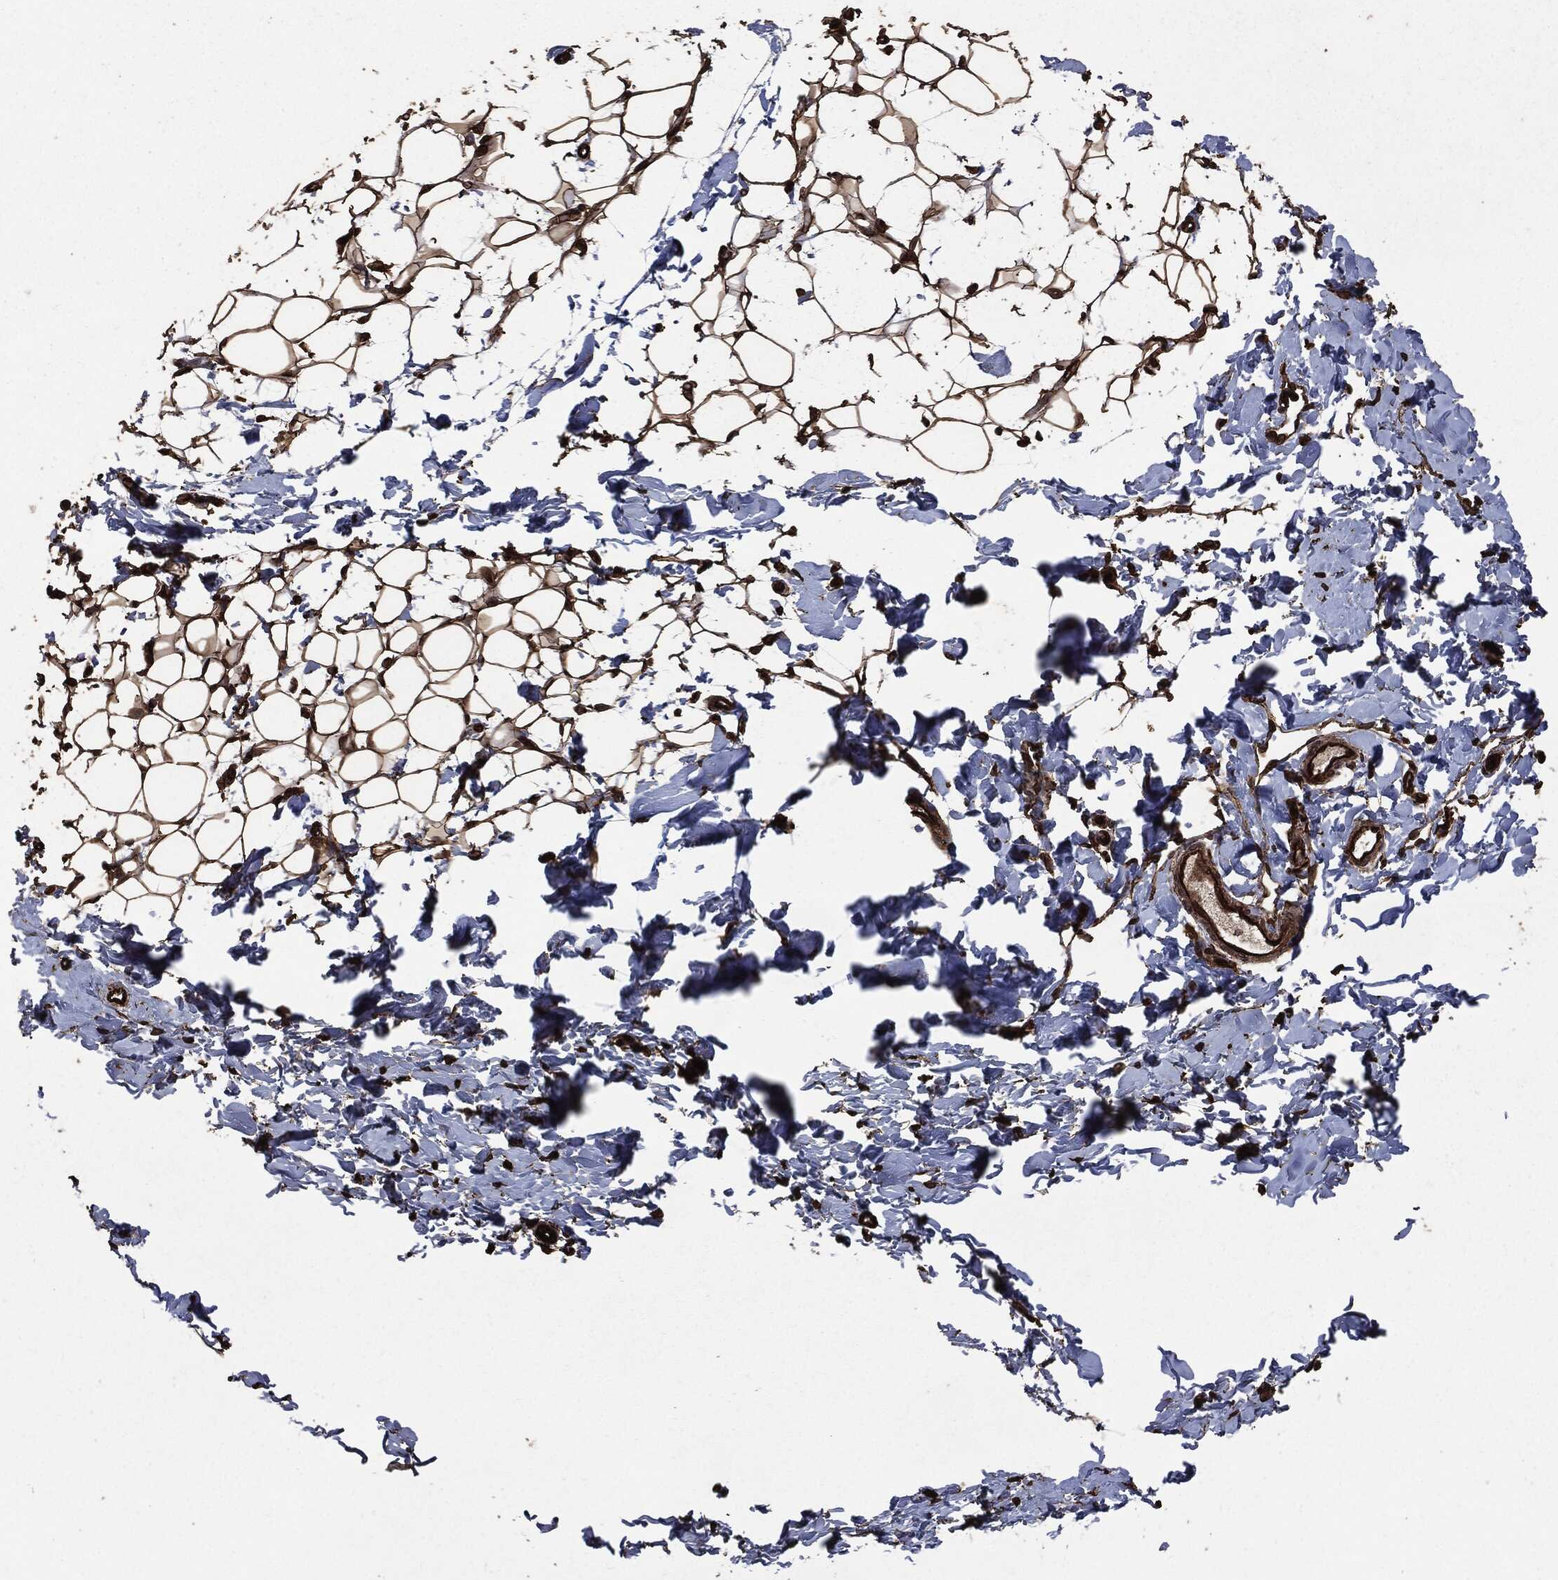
{"staining": {"intensity": "strong", "quantity": ">75%", "location": "cytoplasmic/membranous,nuclear"}, "tissue": "breast", "cell_type": "Adipocytes", "image_type": "normal", "snomed": [{"axis": "morphology", "description": "Normal tissue, NOS"}, {"axis": "topography", "description": "Breast"}], "caption": "Immunohistochemistry (IHC) (DAB (3,3'-diaminobenzidine)) staining of normal breast displays strong cytoplasmic/membranous,nuclear protein expression in about >75% of adipocytes.", "gene": "HRAS", "patient": {"sex": "female", "age": 37}}